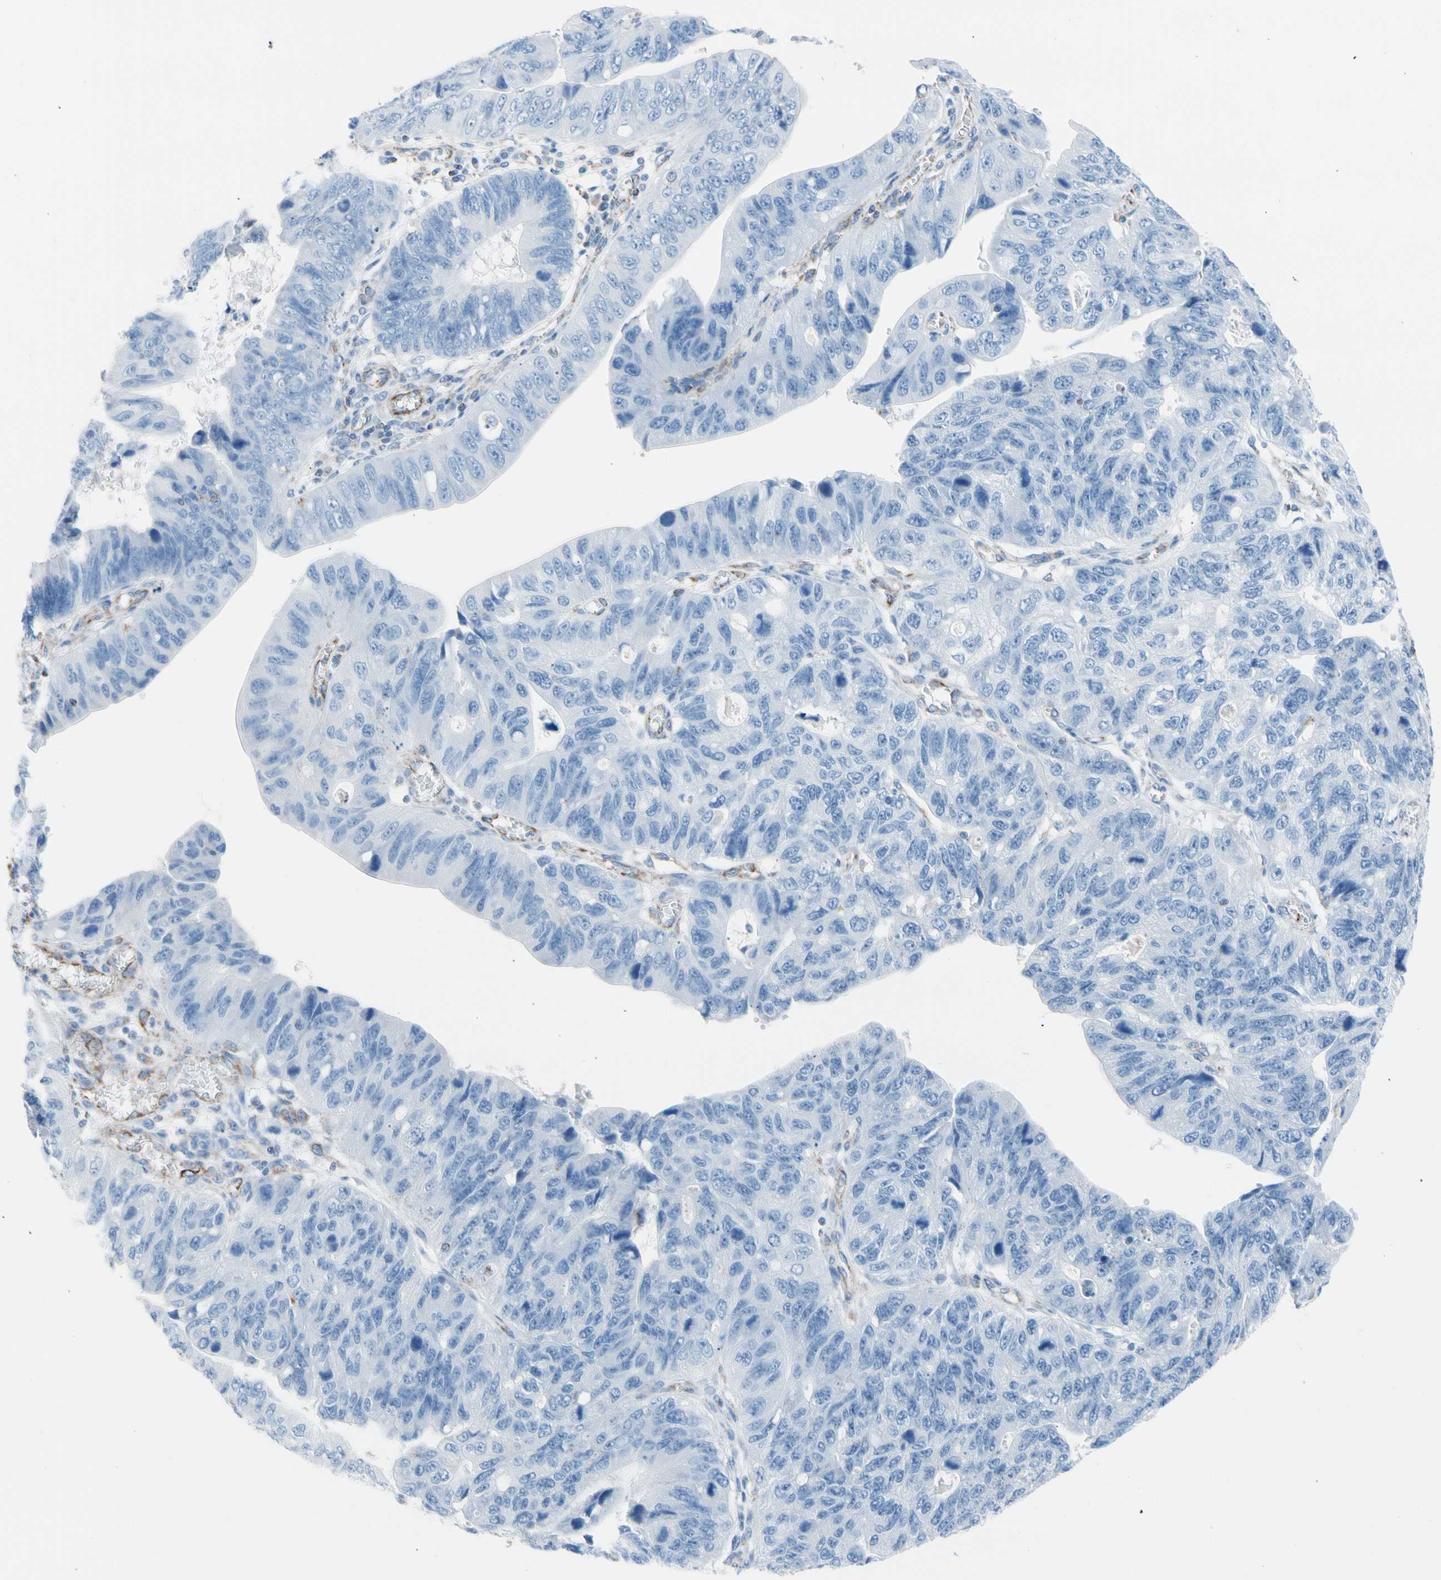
{"staining": {"intensity": "negative", "quantity": "none", "location": "none"}, "tissue": "stomach cancer", "cell_type": "Tumor cells", "image_type": "cancer", "snomed": [{"axis": "morphology", "description": "Adenocarcinoma, NOS"}, {"axis": "topography", "description": "Stomach"}], "caption": "Stomach adenocarcinoma stained for a protein using immunohistochemistry (IHC) demonstrates no positivity tumor cells.", "gene": "HK1", "patient": {"sex": "male", "age": 59}}